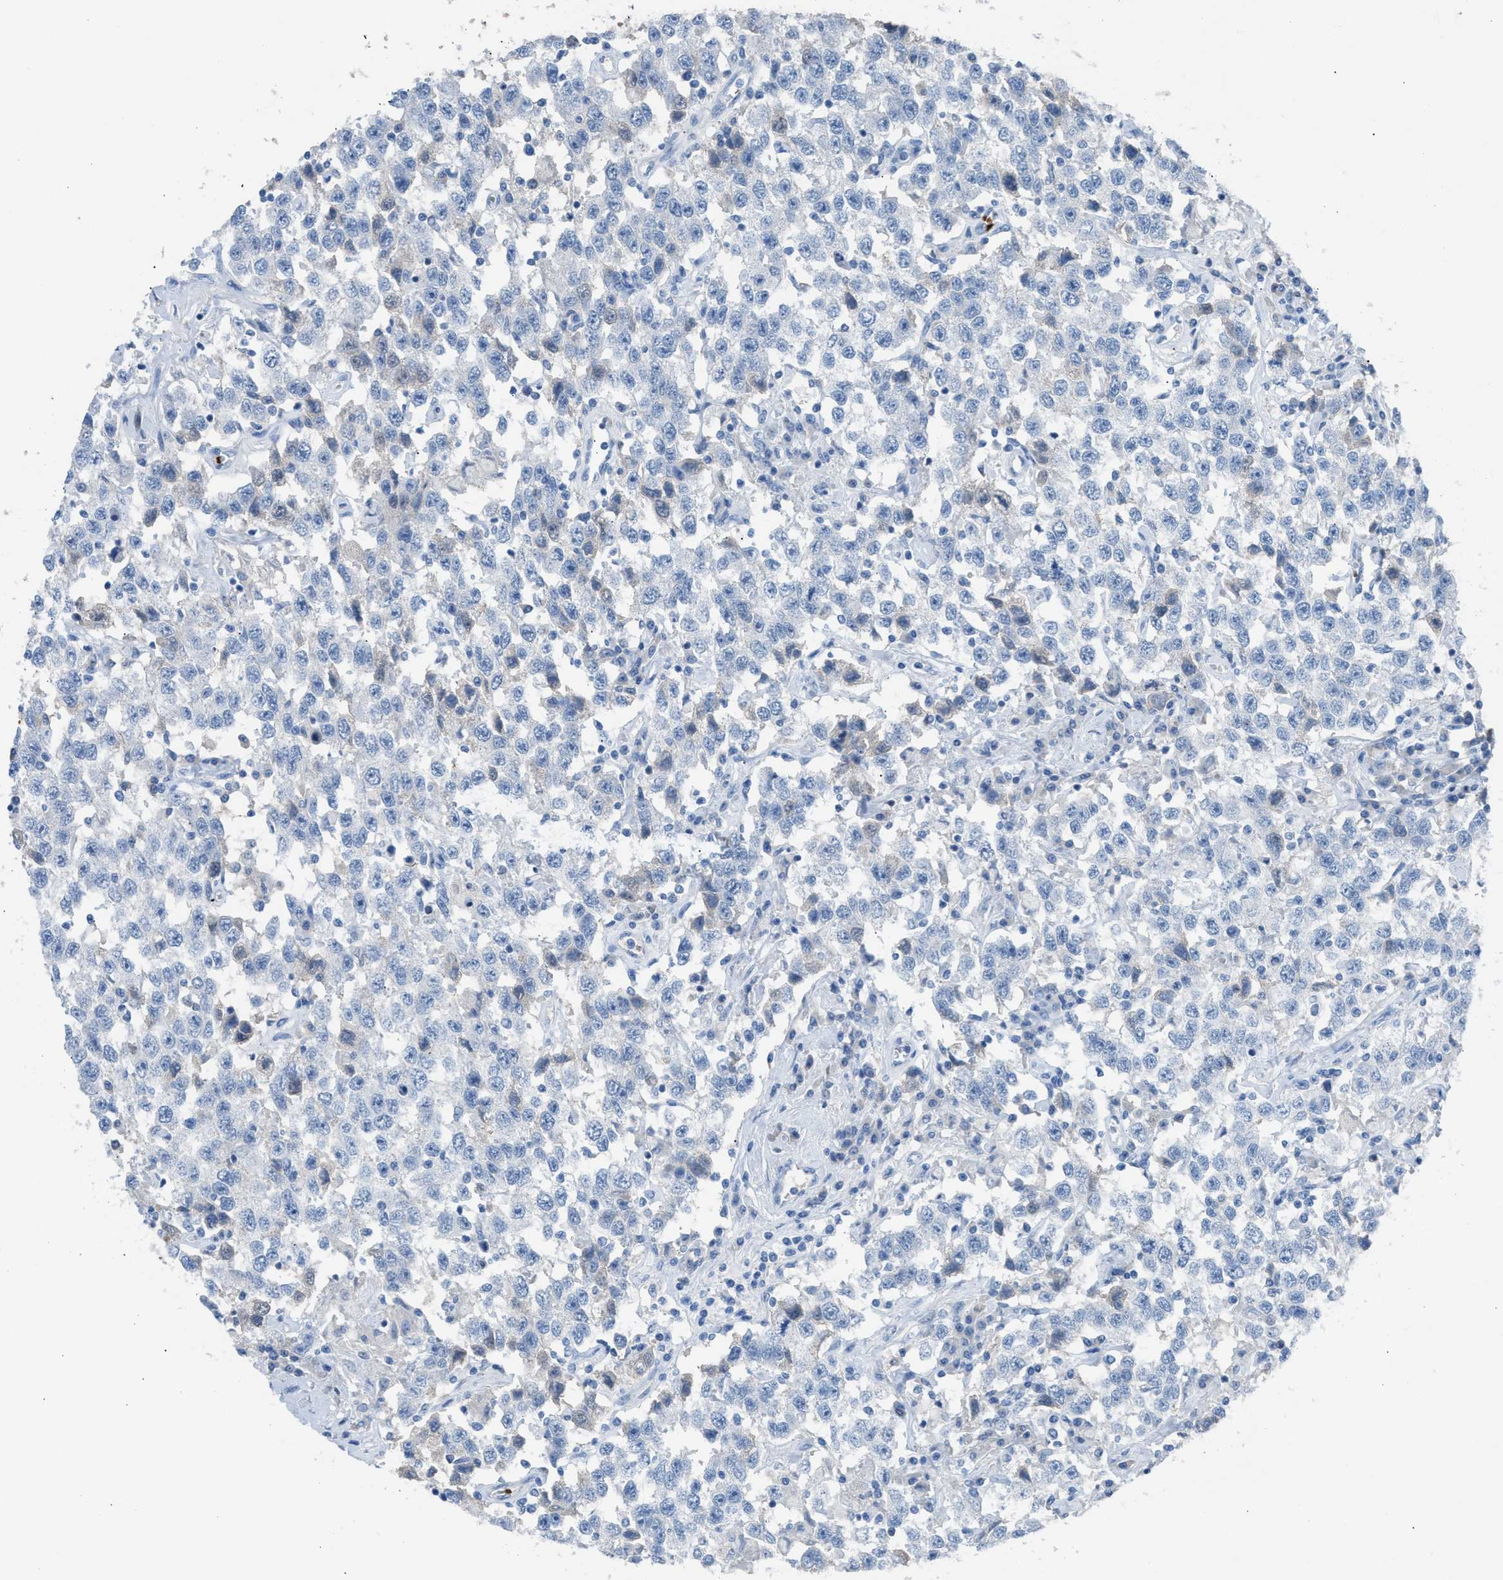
{"staining": {"intensity": "negative", "quantity": "none", "location": "none"}, "tissue": "testis cancer", "cell_type": "Tumor cells", "image_type": "cancer", "snomed": [{"axis": "morphology", "description": "Seminoma, NOS"}, {"axis": "topography", "description": "Testis"}], "caption": "Immunohistochemical staining of human testis cancer exhibits no significant staining in tumor cells. The staining is performed using DAB brown chromogen with nuclei counter-stained in using hematoxylin.", "gene": "CFAP77", "patient": {"sex": "male", "age": 41}}